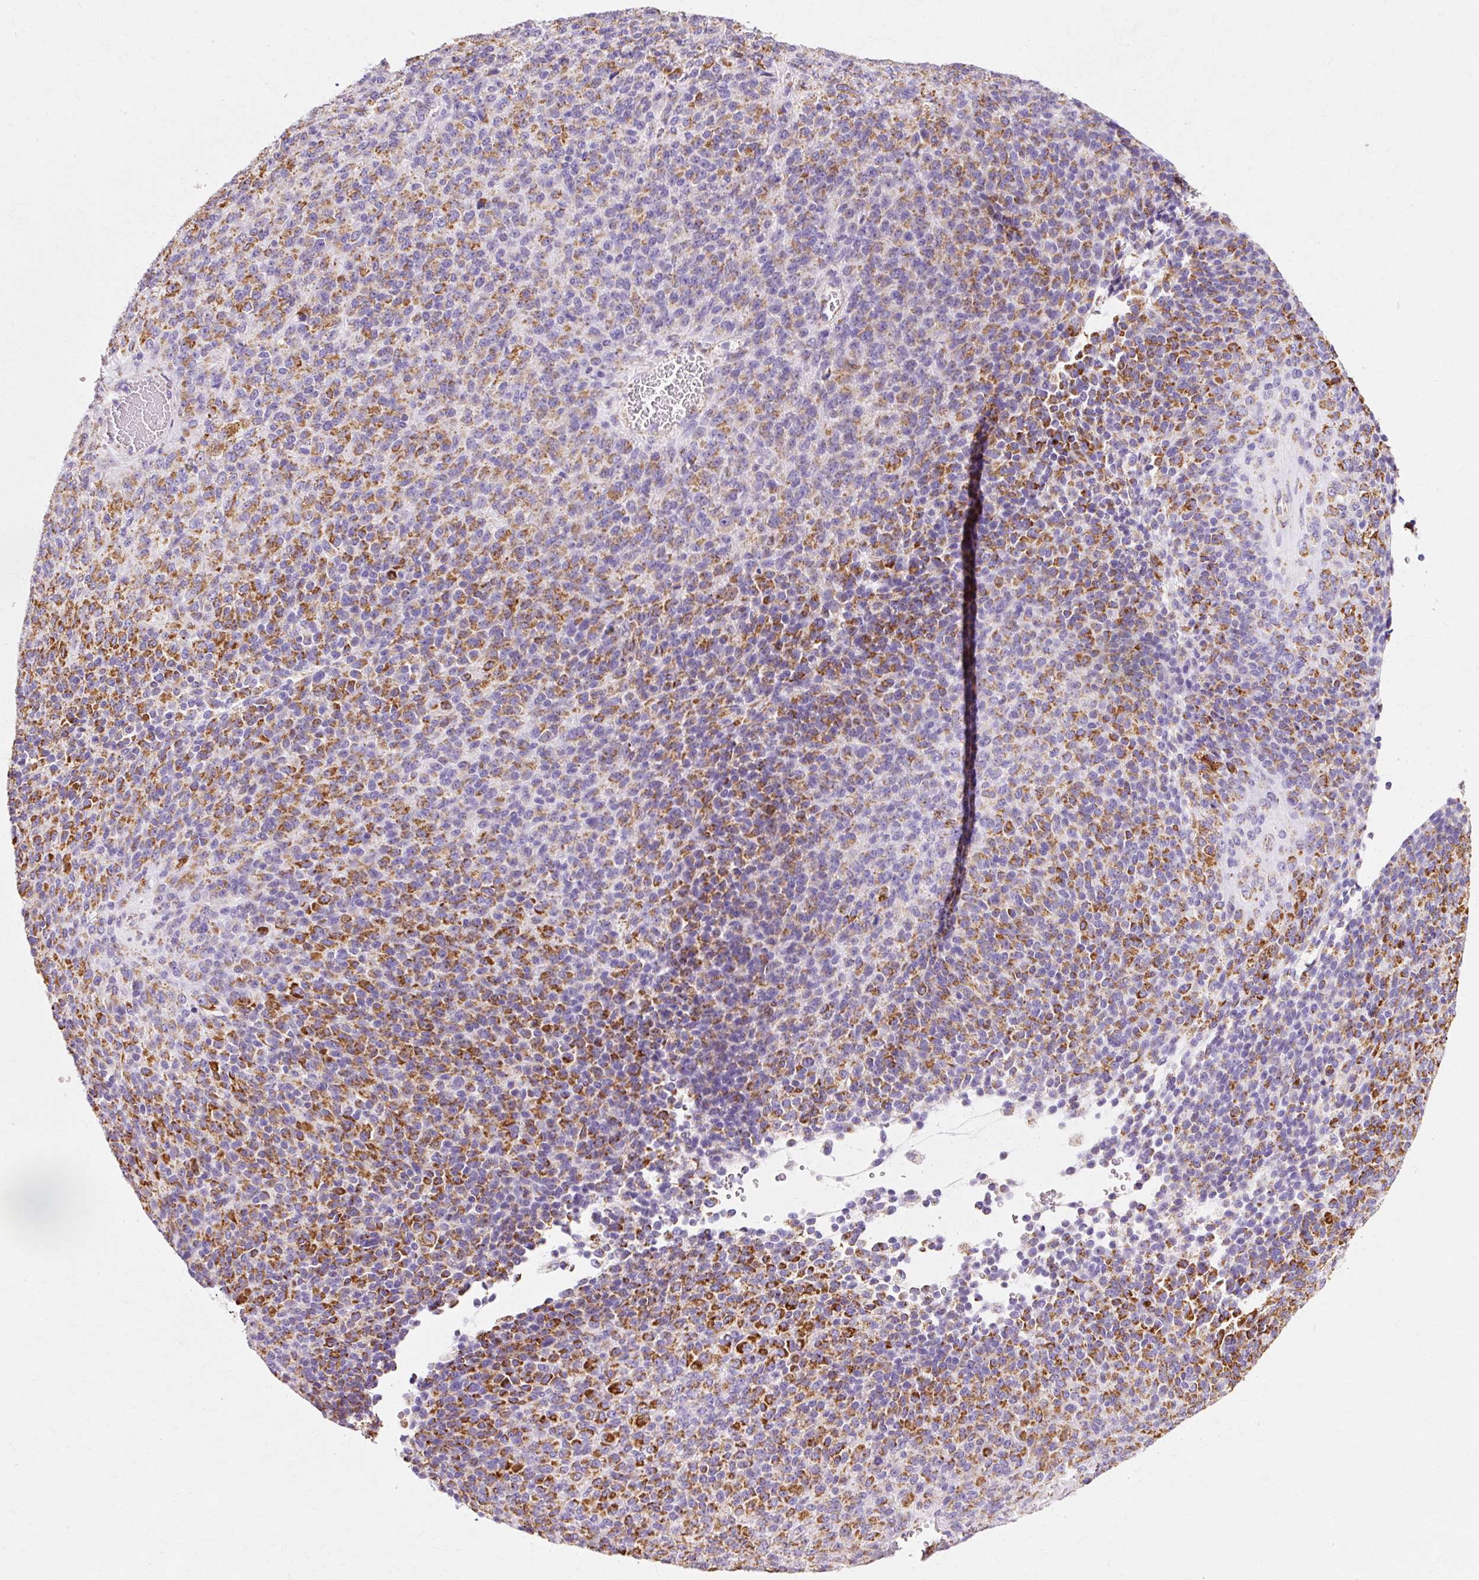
{"staining": {"intensity": "strong", "quantity": "25%-75%", "location": "cytoplasmic/membranous"}, "tissue": "melanoma", "cell_type": "Tumor cells", "image_type": "cancer", "snomed": [{"axis": "morphology", "description": "Malignant melanoma, Metastatic site"}, {"axis": "topography", "description": "Brain"}], "caption": "The immunohistochemical stain highlights strong cytoplasmic/membranous positivity in tumor cells of malignant melanoma (metastatic site) tissue.", "gene": "ATP5PO", "patient": {"sex": "female", "age": 56}}